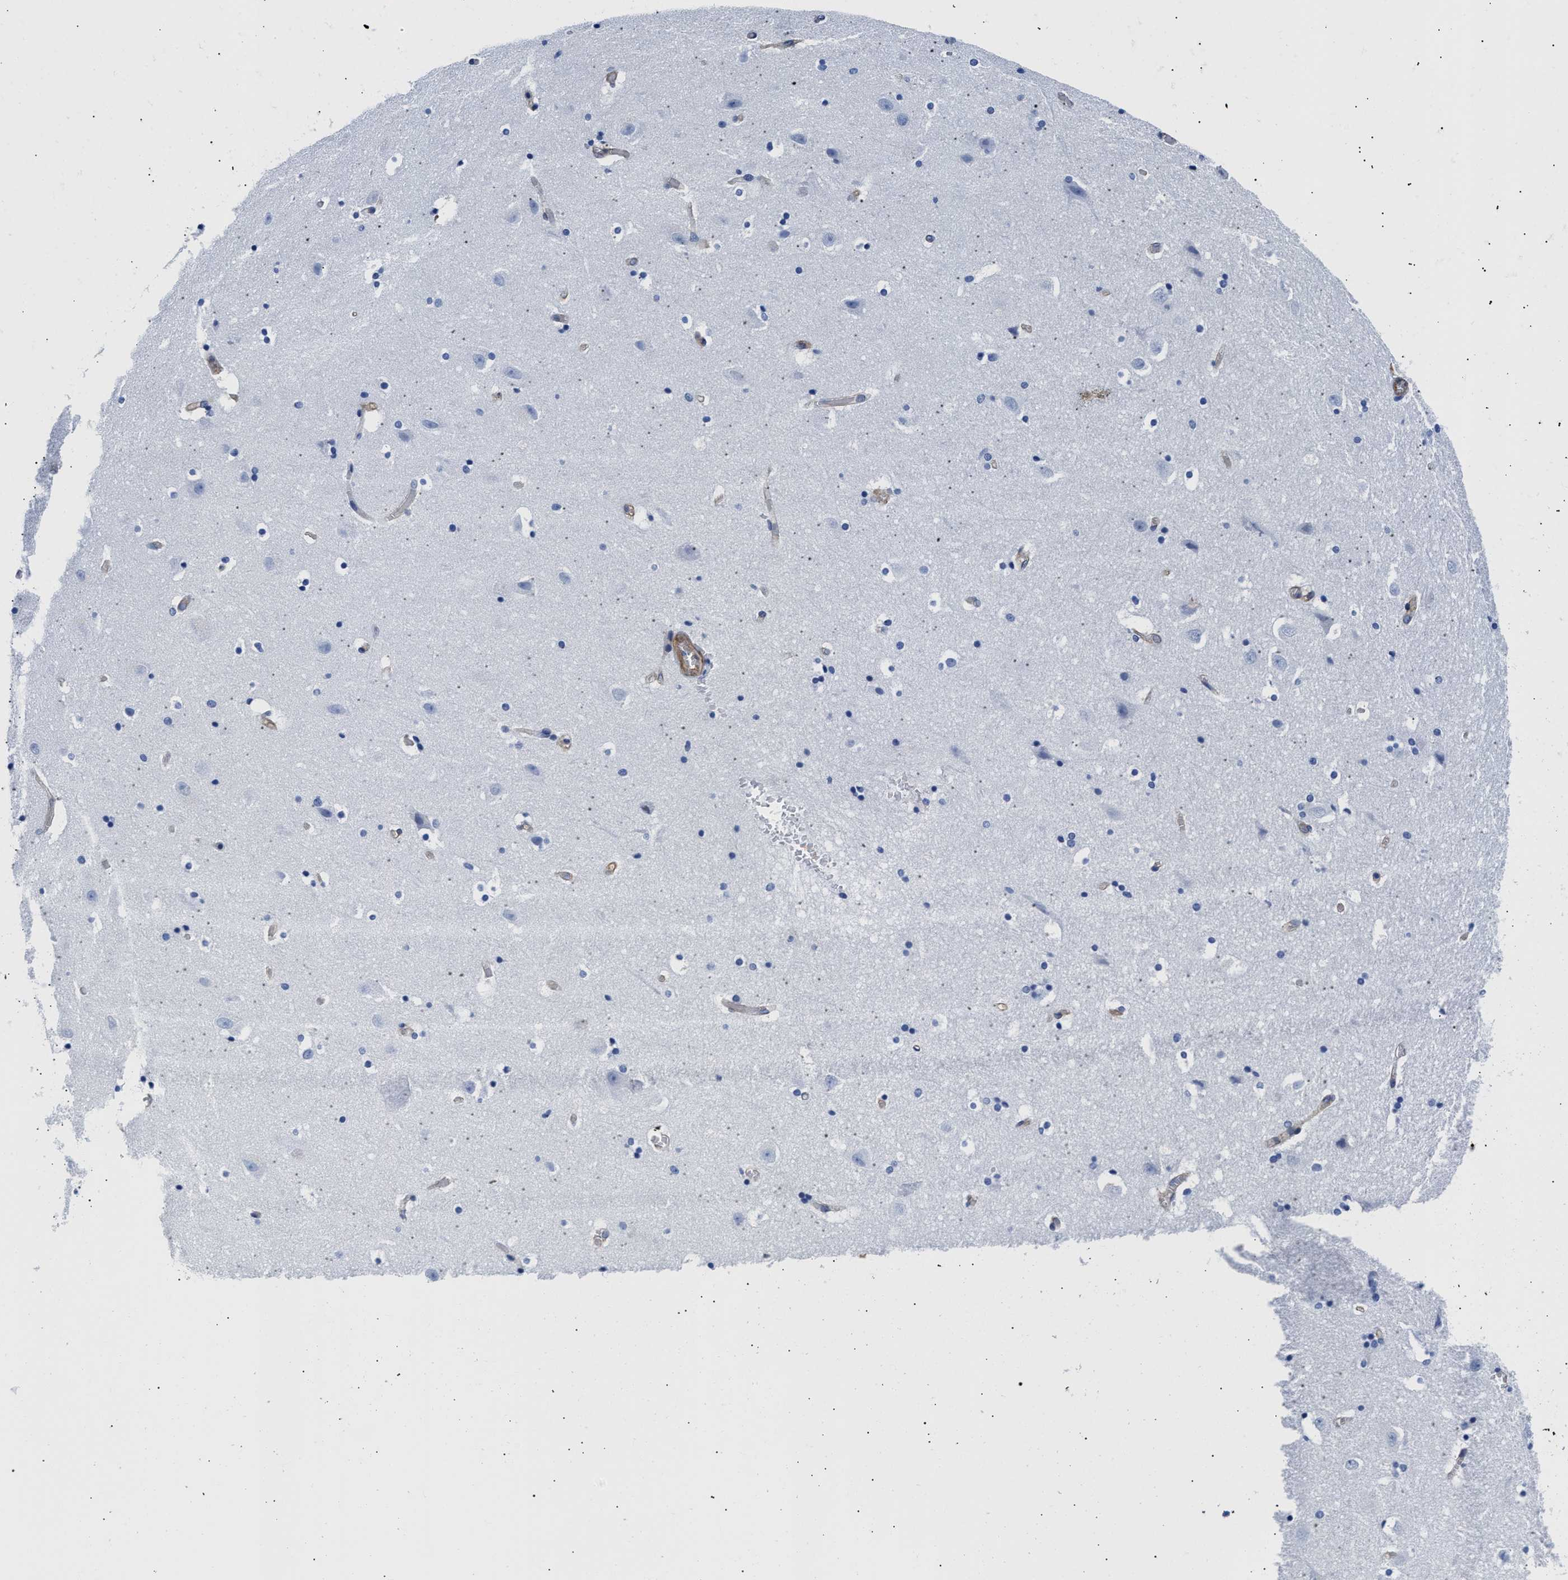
{"staining": {"intensity": "negative", "quantity": "none", "location": "none"}, "tissue": "hippocampus", "cell_type": "Glial cells", "image_type": "normal", "snomed": [{"axis": "morphology", "description": "Normal tissue, NOS"}, {"axis": "topography", "description": "Hippocampus"}], "caption": "An IHC histopathology image of unremarkable hippocampus is shown. There is no staining in glial cells of hippocampus. (DAB (3,3'-diaminobenzidine) IHC visualized using brightfield microscopy, high magnification).", "gene": "TRIM29", "patient": {"sex": "male", "age": 45}}